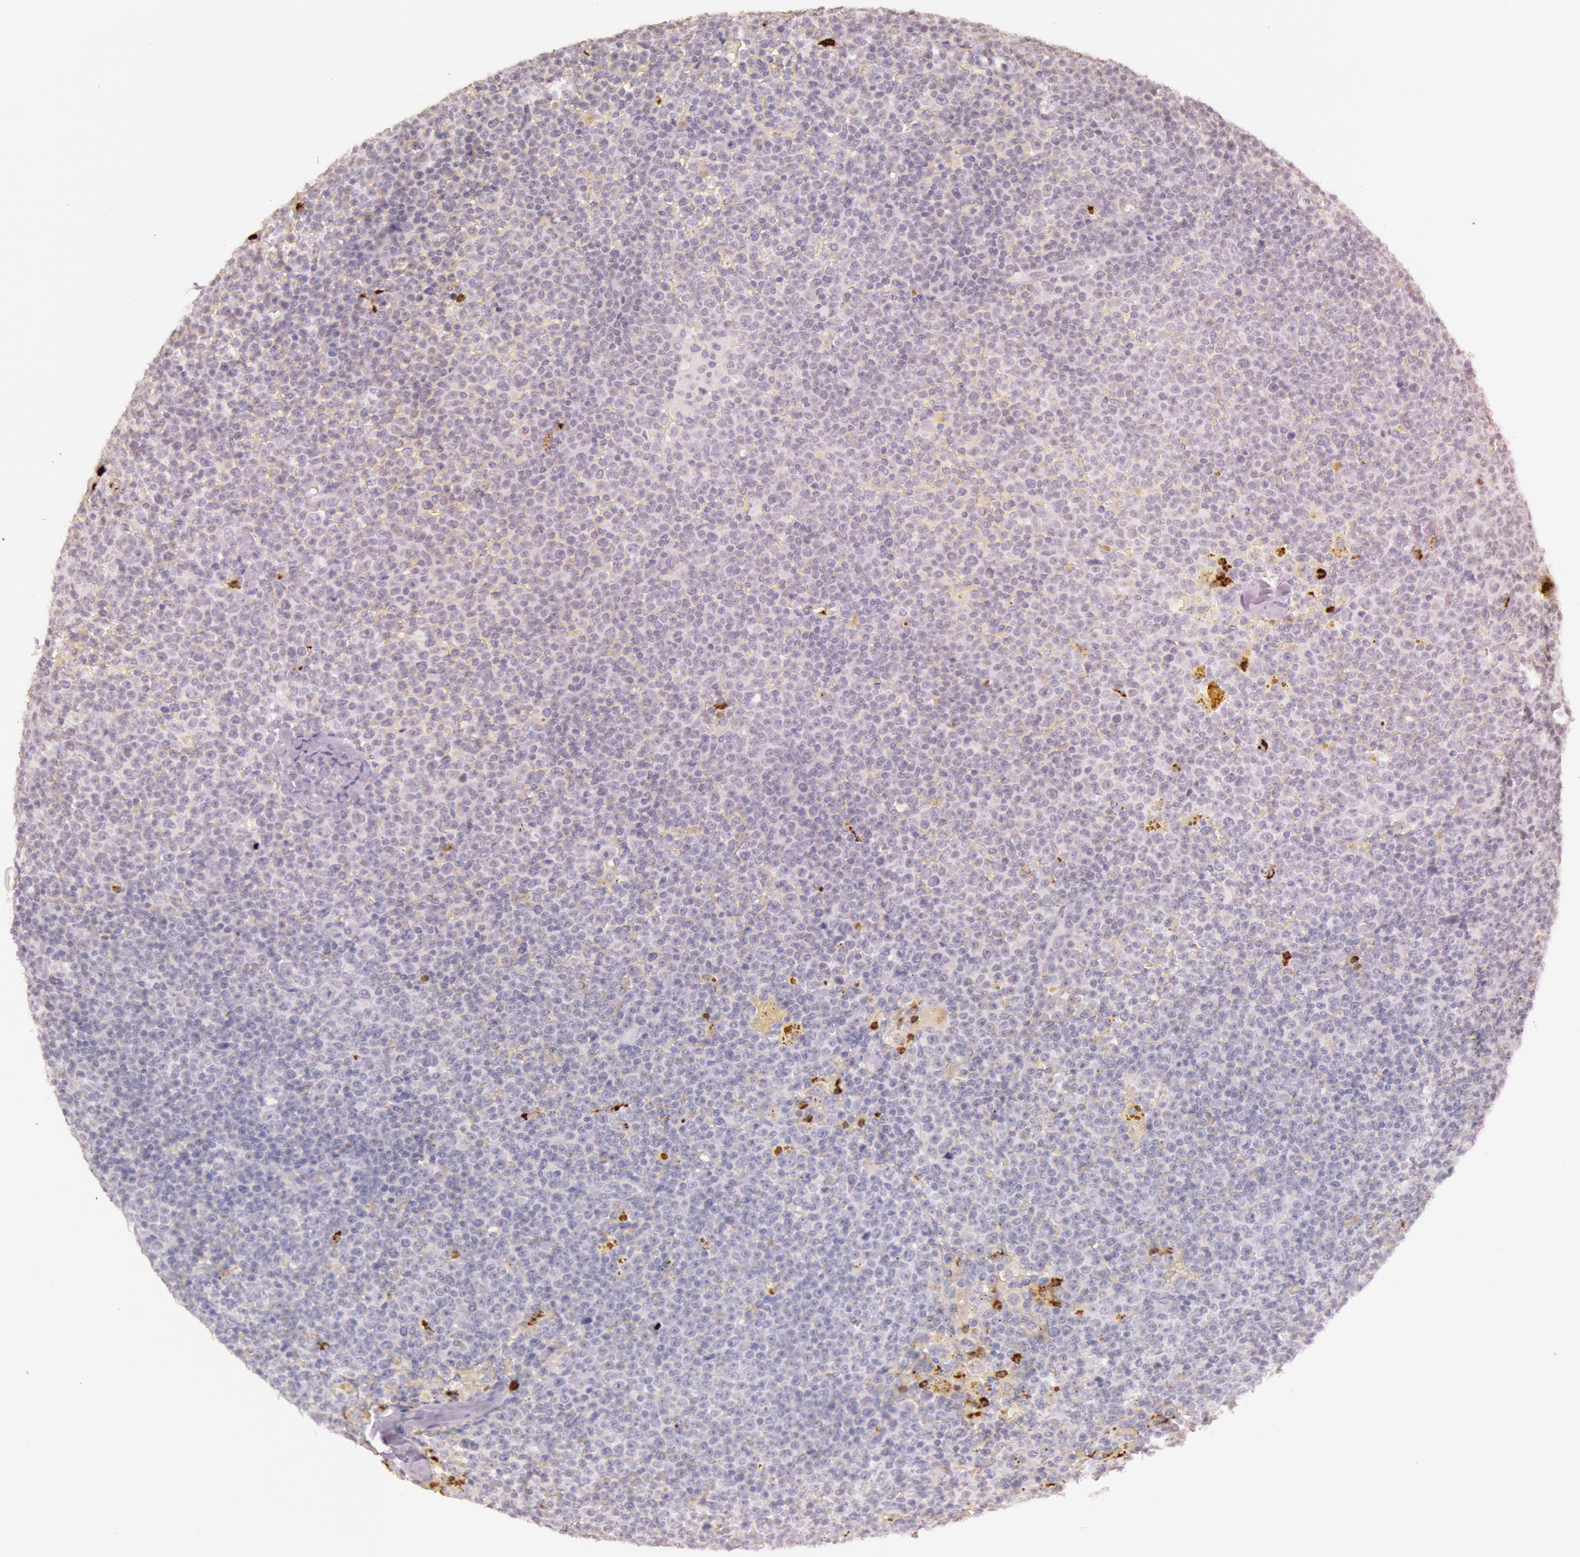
{"staining": {"intensity": "negative", "quantity": "none", "location": "none"}, "tissue": "lymphoma", "cell_type": "Tumor cells", "image_type": "cancer", "snomed": [{"axis": "morphology", "description": "Malignant lymphoma, non-Hodgkin's type, Low grade"}, {"axis": "topography", "description": "Lymph node"}], "caption": "Immunohistochemistry image of human malignant lymphoma, non-Hodgkin's type (low-grade) stained for a protein (brown), which shows no staining in tumor cells.", "gene": "KDM6A", "patient": {"sex": "male", "age": 50}}